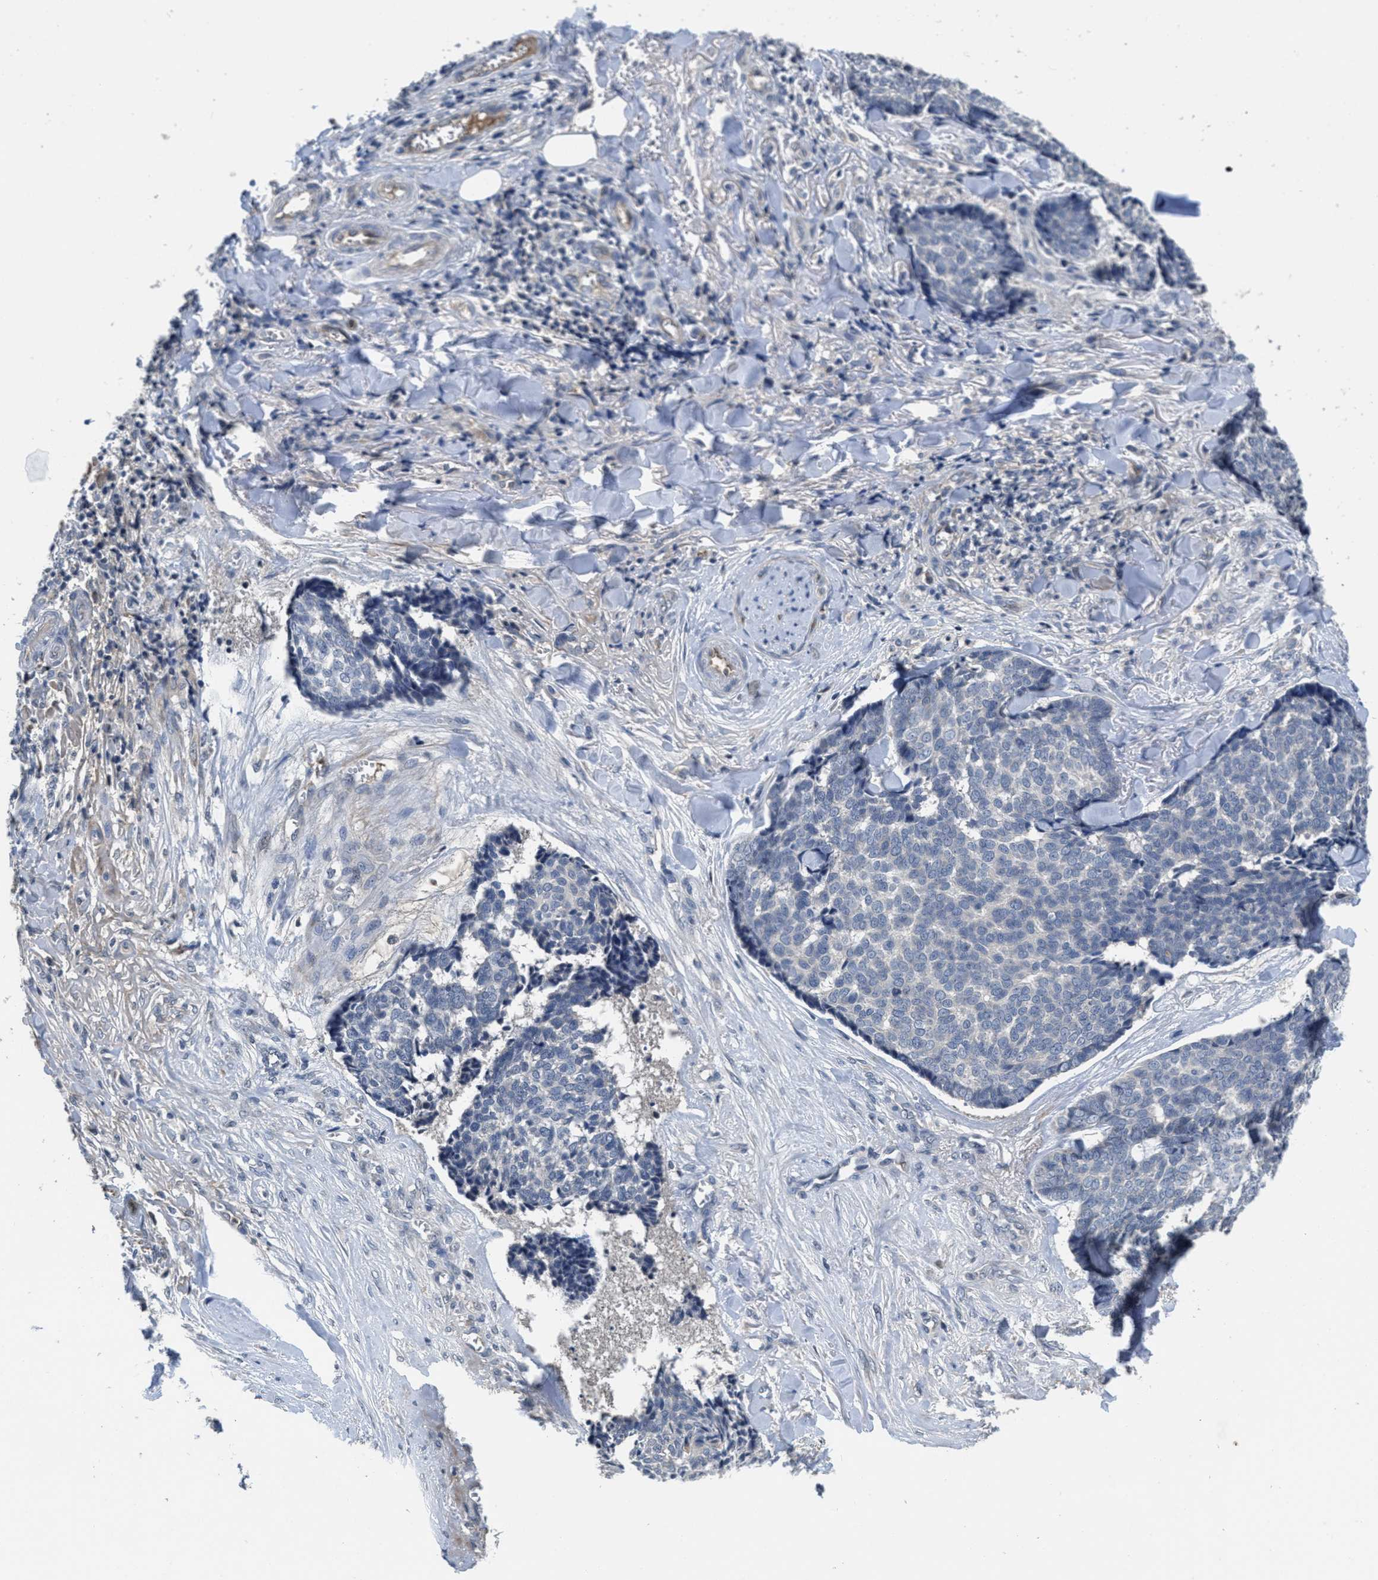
{"staining": {"intensity": "negative", "quantity": "none", "location": "none"}, "tissue": "skin cancer", "cell_type": "Tumor cells", "image_type": "cancer", "snomed": [{"axis": "morphology", "description": "Basal cell carcinoma"}, {"axis": "topography", "description": "Skin"}], "caption": "An immunohistochemistry (IHC) image of skin basal cell carcinoma is shown. There is no staining in tumor cells of skin basal cell carcinoma.", "gene": "ANGPT1", "patient": {"sex": "male", "age": 84}}